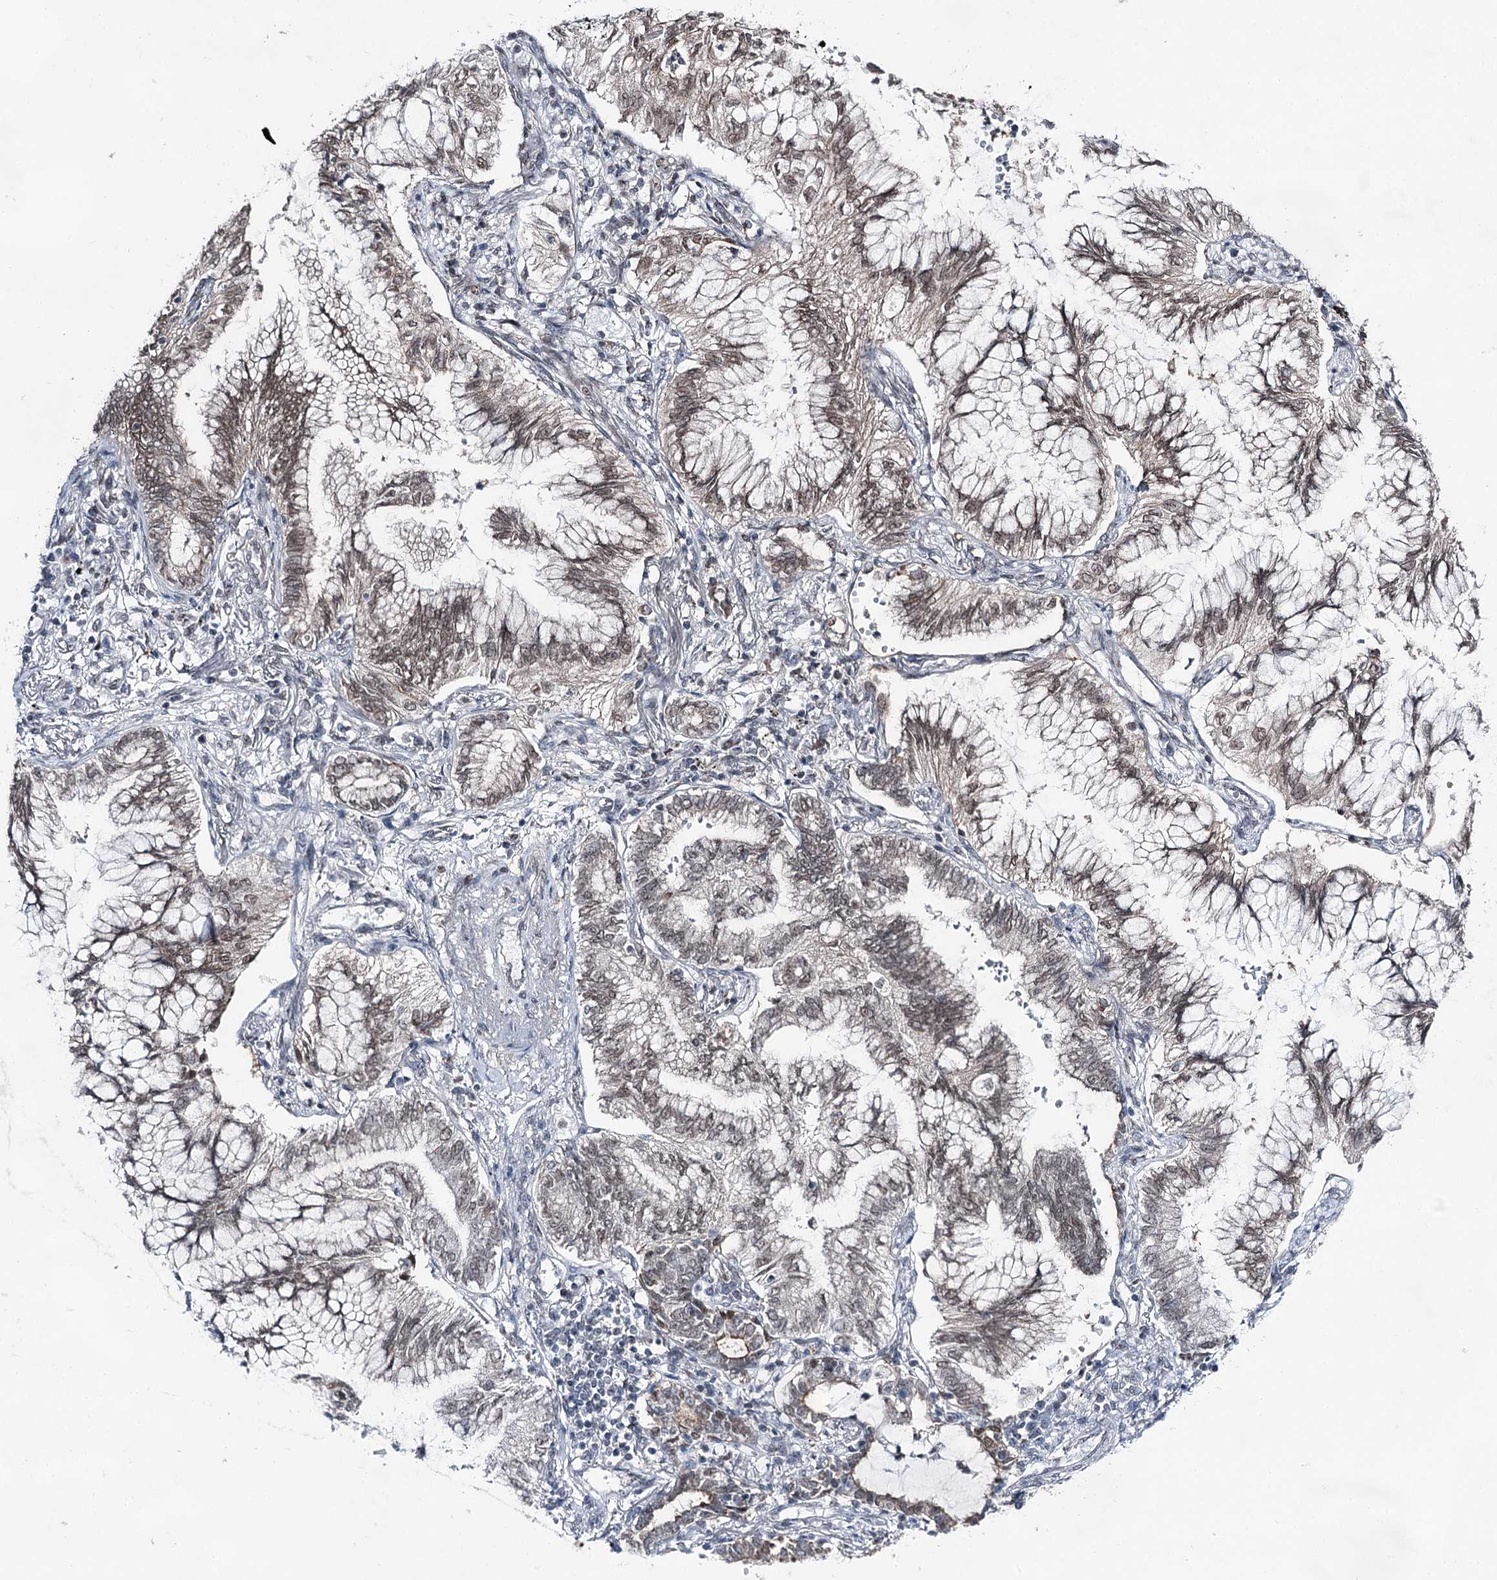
{"staining": {"intensity": "weak", "quantity": "<25%", "location": "nuclear"}, "tissue": "lung cancer", "cell_type": "Tumor cells", "image_type": "cancer", "snomed": [{"axis": "morphology", "description": "Adenocarcinoma, NOS"}, {"axis": "topography", "description": "Lung"}], "caption": "DAB (3,3'-diaminobenzidine) immunohistochemical staining of lung cancer shows no significant staining in tumor cells.", "gene": "ZCCHC8", "patient": {"sex": "female", "age": 70}}